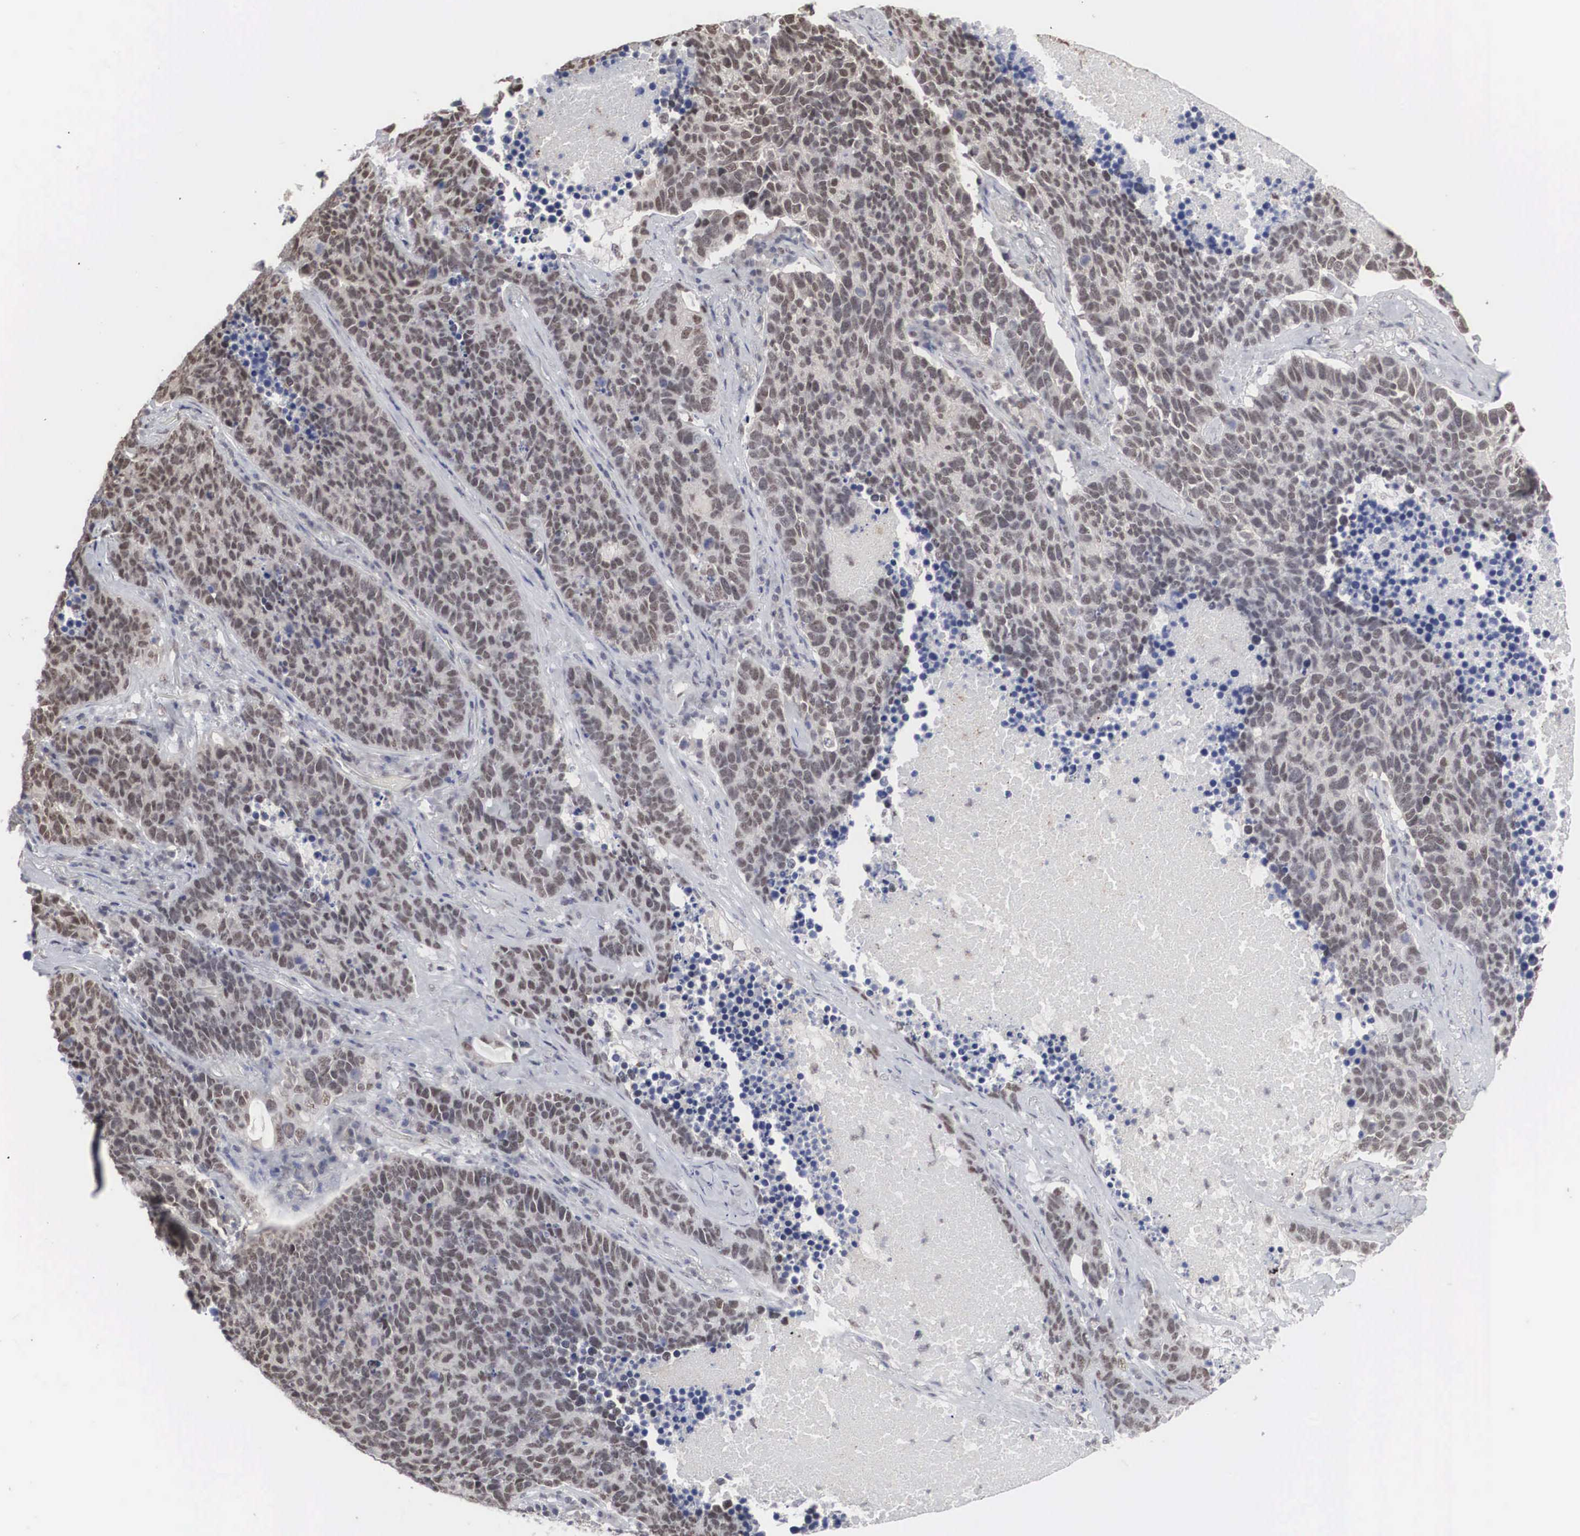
{"staining": {"intensity": "weak", "quantity": "25%-75%", "location": "nuclear"}, "tissue": "lung cancer", "cell_type": "Tumor cells", "image_type": "cancer", "snomed": [{"axis": "morphology", "description": "Neoplasm, malignant, NOS"}, {"axis": "topography", "description": "Lung"}], "caption": "A high-resolution image shows IHC staining of lung cancer (neoplasm (malignant)), which demonstrates weak nuclear positivity in approximately 25%-75% of tumor cells.", "gene": "AUTS2", "patient": {"sex": "female", "age": 75}}